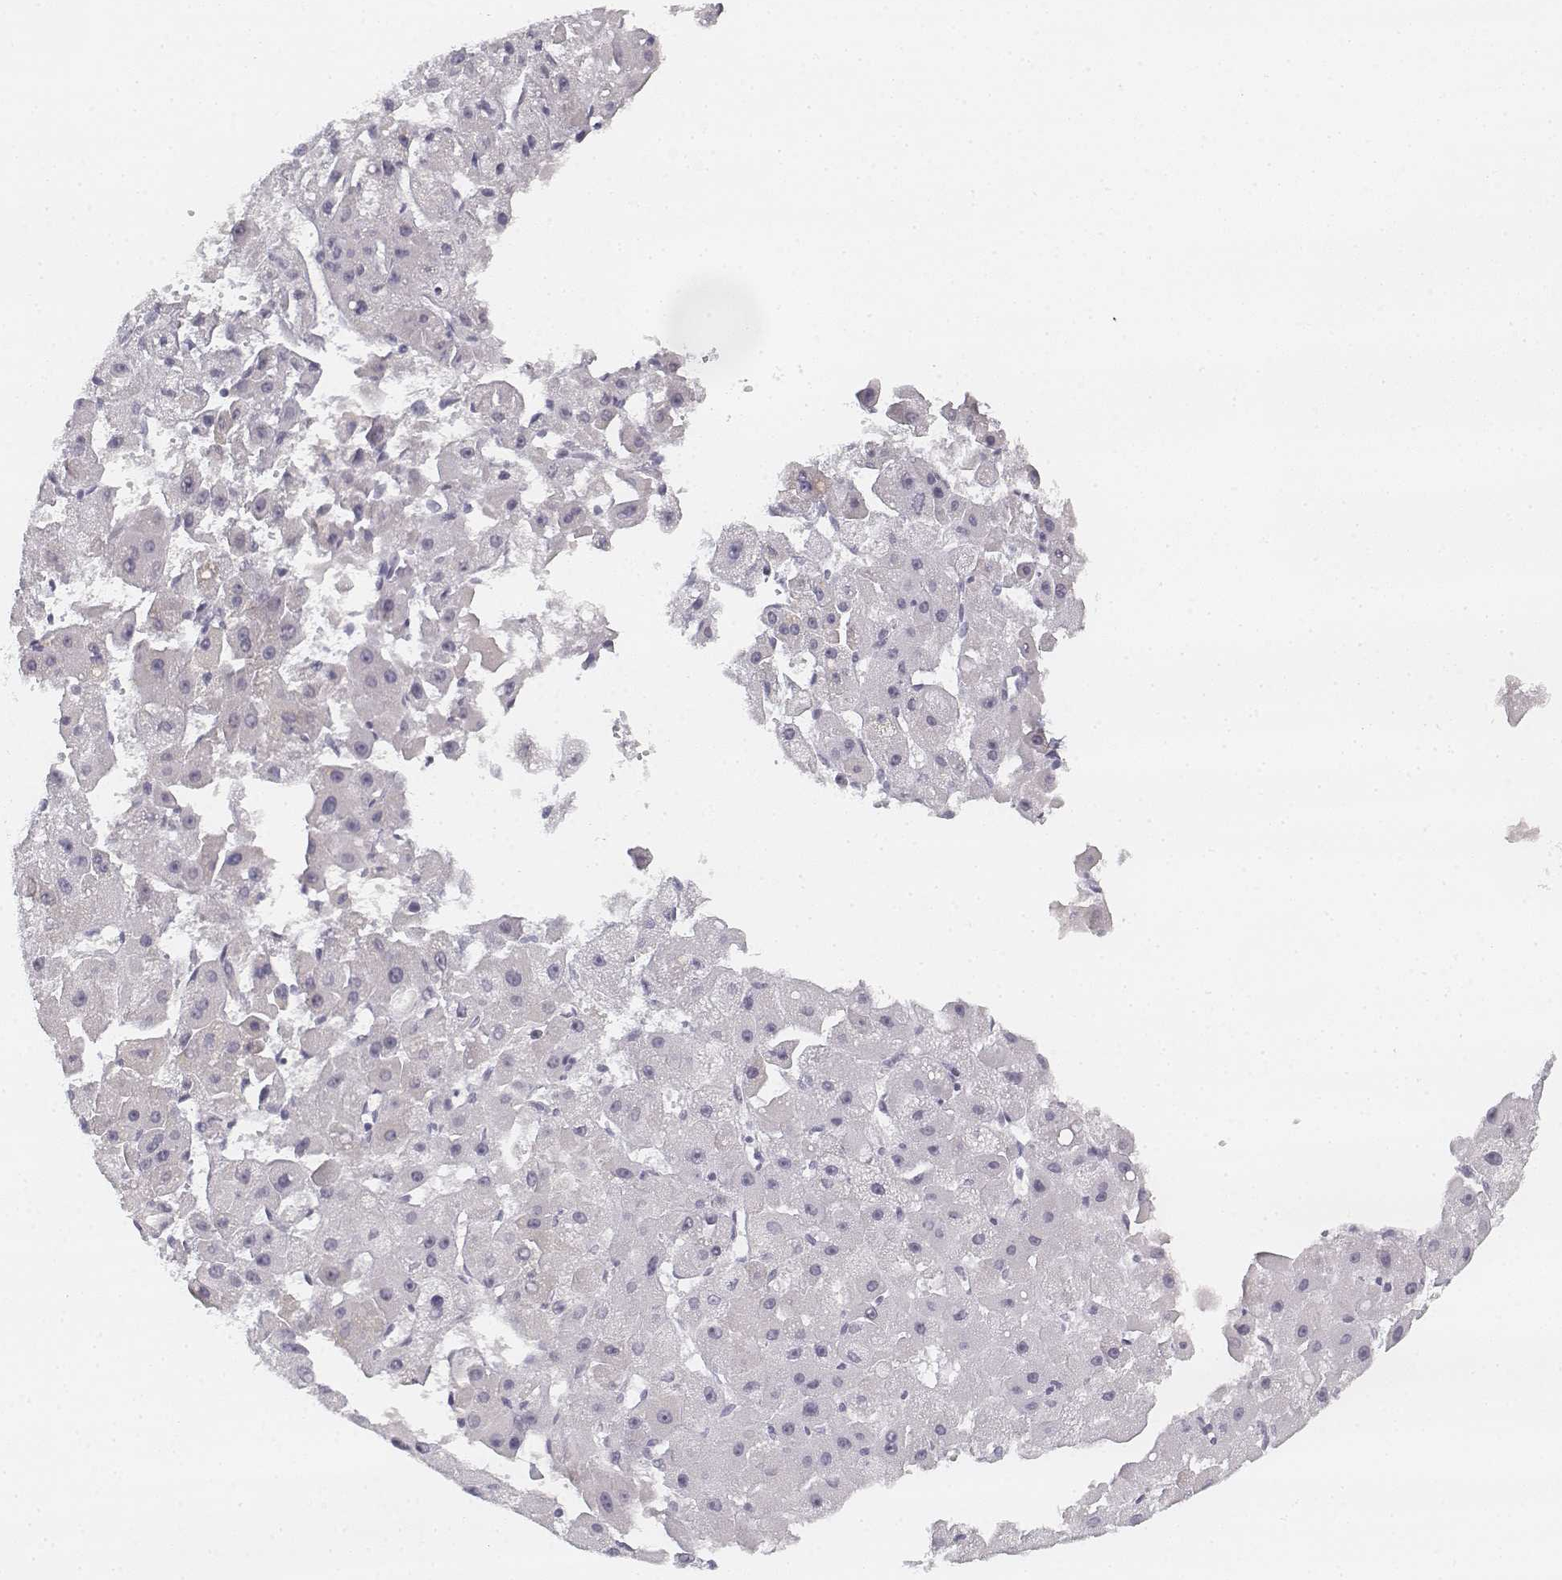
{"staining": {"intensity": "negative", "quantity": "none", "location": "none"}, "tissue": "liver cancer", "cell_type": "Tumor cells", "image_type": "cancer", "snomed": [{"axis": "morphology", "description": "Carcinoma, Hepatocellular, NOS"}, {"axis": "topography", "description": "Liver"}], "caption": "DAB (3,3'-diaminobenzidine) immunohistochemical staining of human hepatocellular carcinoma (liver) exhibits no significant positivity in tumor cells.", "gene": "DSG4", "patient": {"sex": "female", "age": 25}}